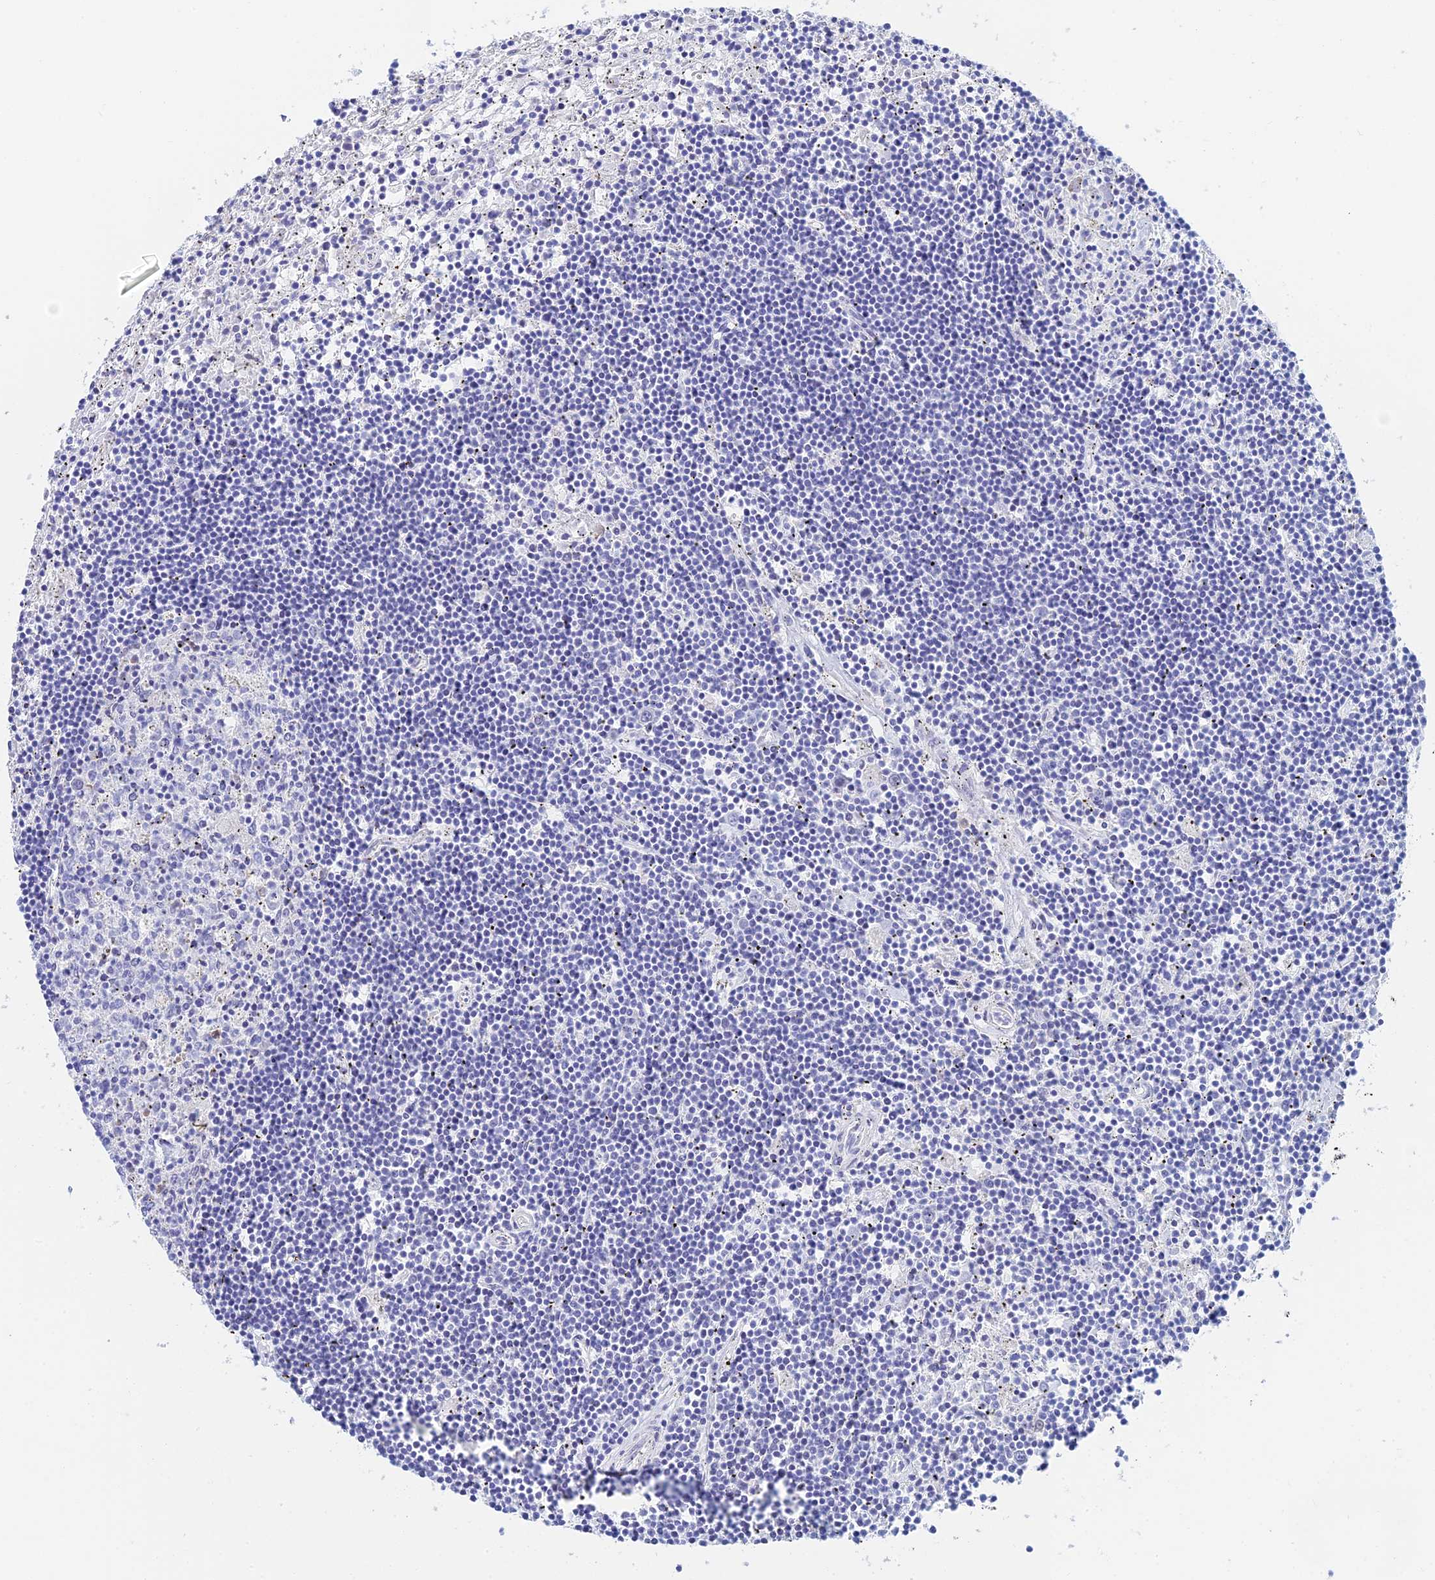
{"staining": {"intensity": "negative", "quantity": "none", "location": "none"}, "tissue": "lymphoma", "cell_type": "Tumor cells", "image_type": "cancer", "snomed": [{"axis": "morphology", "description": "Malignant lymphoma, non-Hodgkin's type, Low grade"}, {"axis": "topography", "description": "Spleen"}], "caption": "Histopathology image shows no protein positivity in tumor cells of lymphoma tissue.", "gene": "CEP152", "patient": {"sex": "male", "age": 76}}